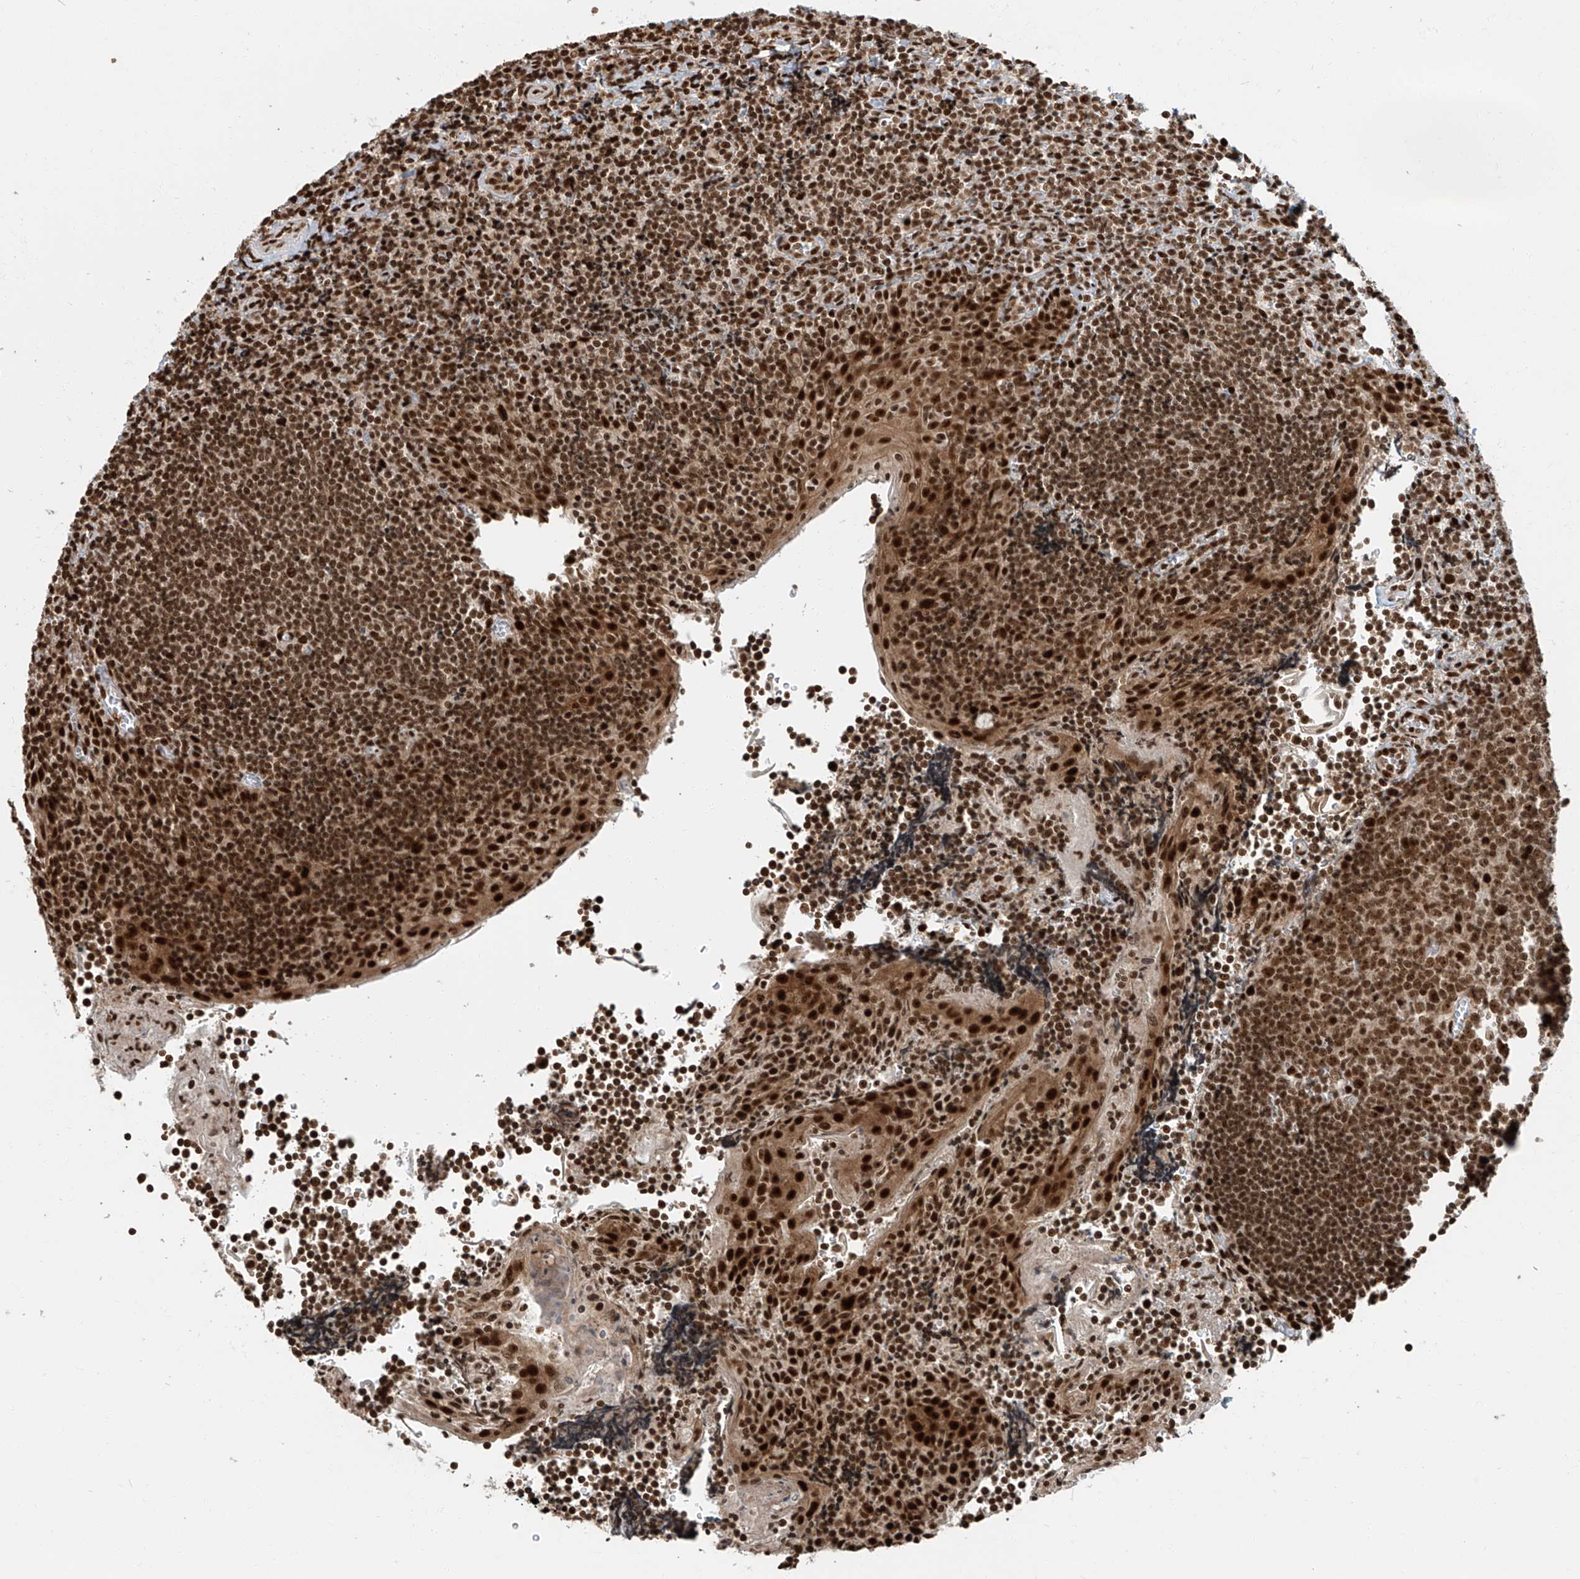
{"staining": {"intensity": "moderate", "quantity": ">75%", "location": "nuclear"}, "tissue": "tonsil", "cell_type": "Germinal center cells", "image_type": "normal", "snomed": [{"axis": "morphology", "description": "Normal tissue, NOS"}, {"axis": "topography", "description": "Tonsil"}], "caption": "A high-resolution image shows immunohistochemistry staining of normal tonsil, which reveals moderate nuclear staining in approximately >75% of germinal center cells.", "gene": "FAM193B", "patient": {"sex": "male", "age": 27}}